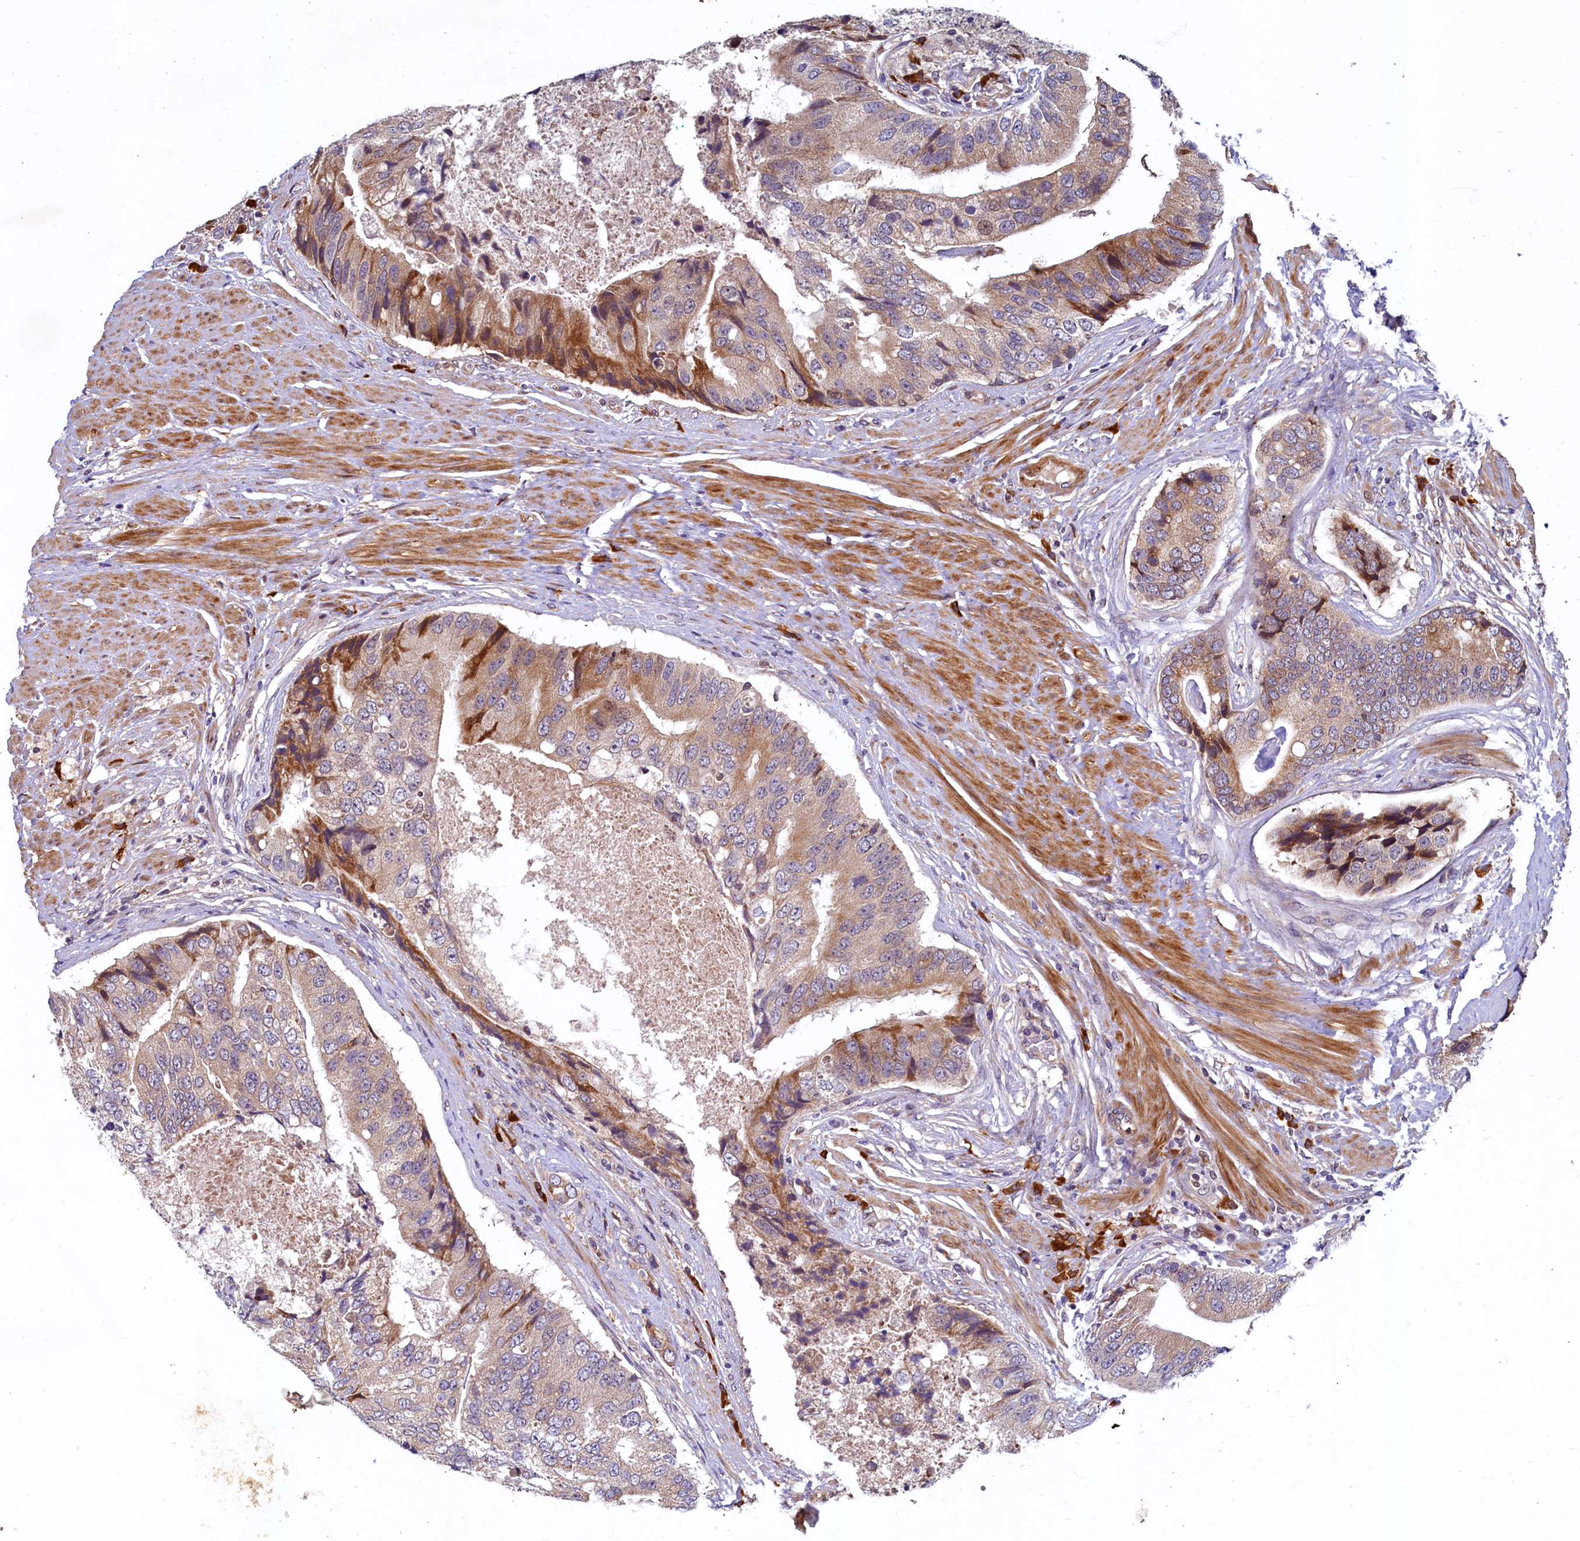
{"staining": {"intensity": "moderate", "quantity": "<25%", "location": "cytoplasmic/membranous"}, "tissue": "prostate cancer", "cell_type": "Tumor cells", "image_type": "cancer", "snomed": [{"axis": "morphology", "description": "Adenocarcinoma, High grade"}, {"axis": "topography", "description": "Prostate"}], "caption": "Protein expression analysis of prostate cancer (high-grade adenocarcinoma) demonstrates moderate cytoplasmic/membranous staining in approximately <25% of tumor cells.", "gene": "SLC16A14", "patient": {"sex": "male", "age": 70}}